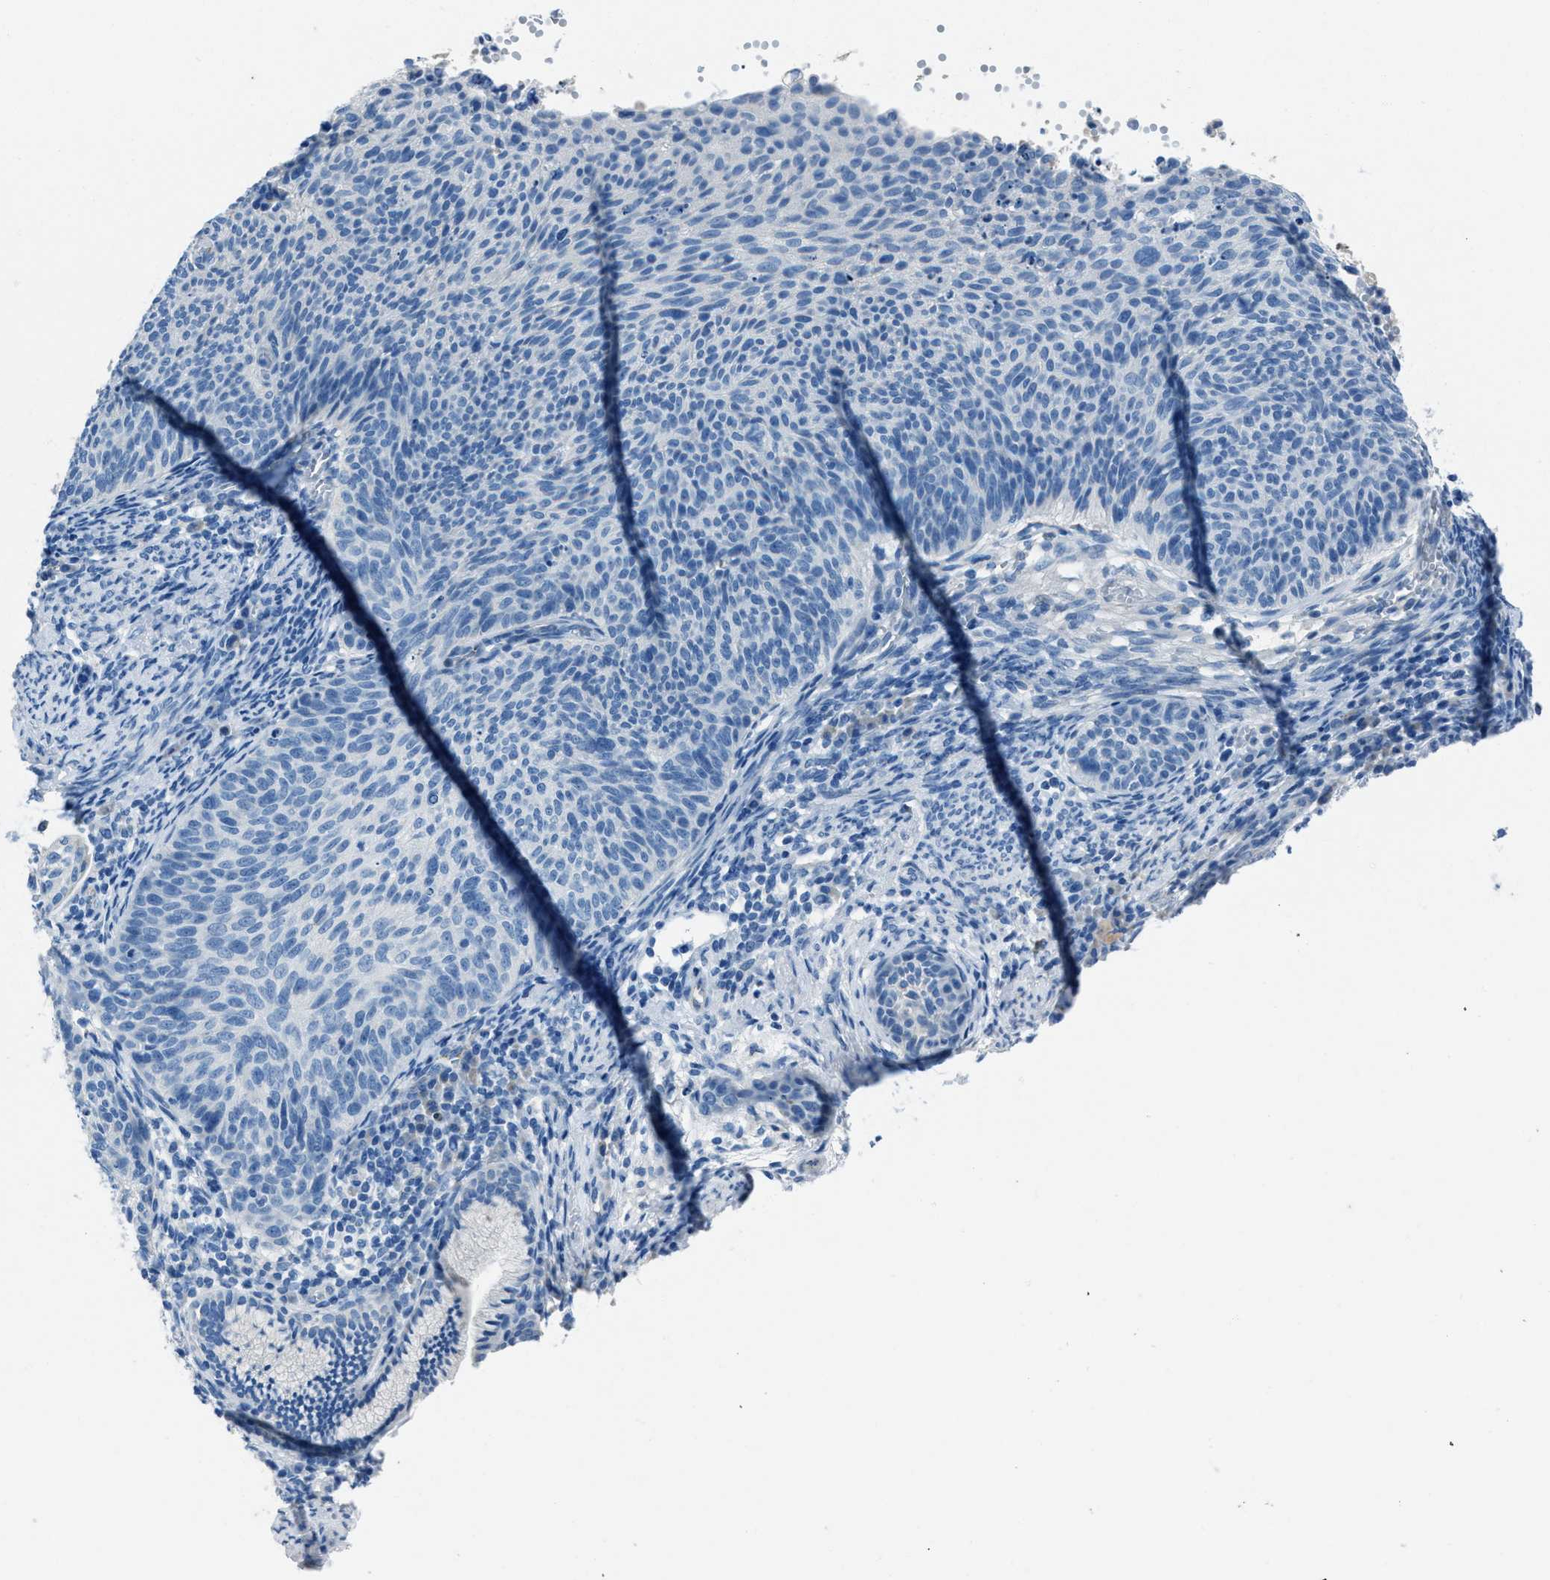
{"staining": {"intensity": "negative", "quantity": "none", "location": "none"}, "tissue": "cervical cancer", "cell_type": "Tumor cells", "image_type": "cancer", "snomed": [{"axis": "morphology", "description": "Squamous cell carcinoma, NOS"}, {"axis": "topography", "description": "Cervix"}], "caption": "Squamous cell carcinoma (cervical) was stained to show a protein in brown. There is no significant staining in tumor cells.", "gene": "AMACR", "patient": {"sex": "female", "age": 70}}